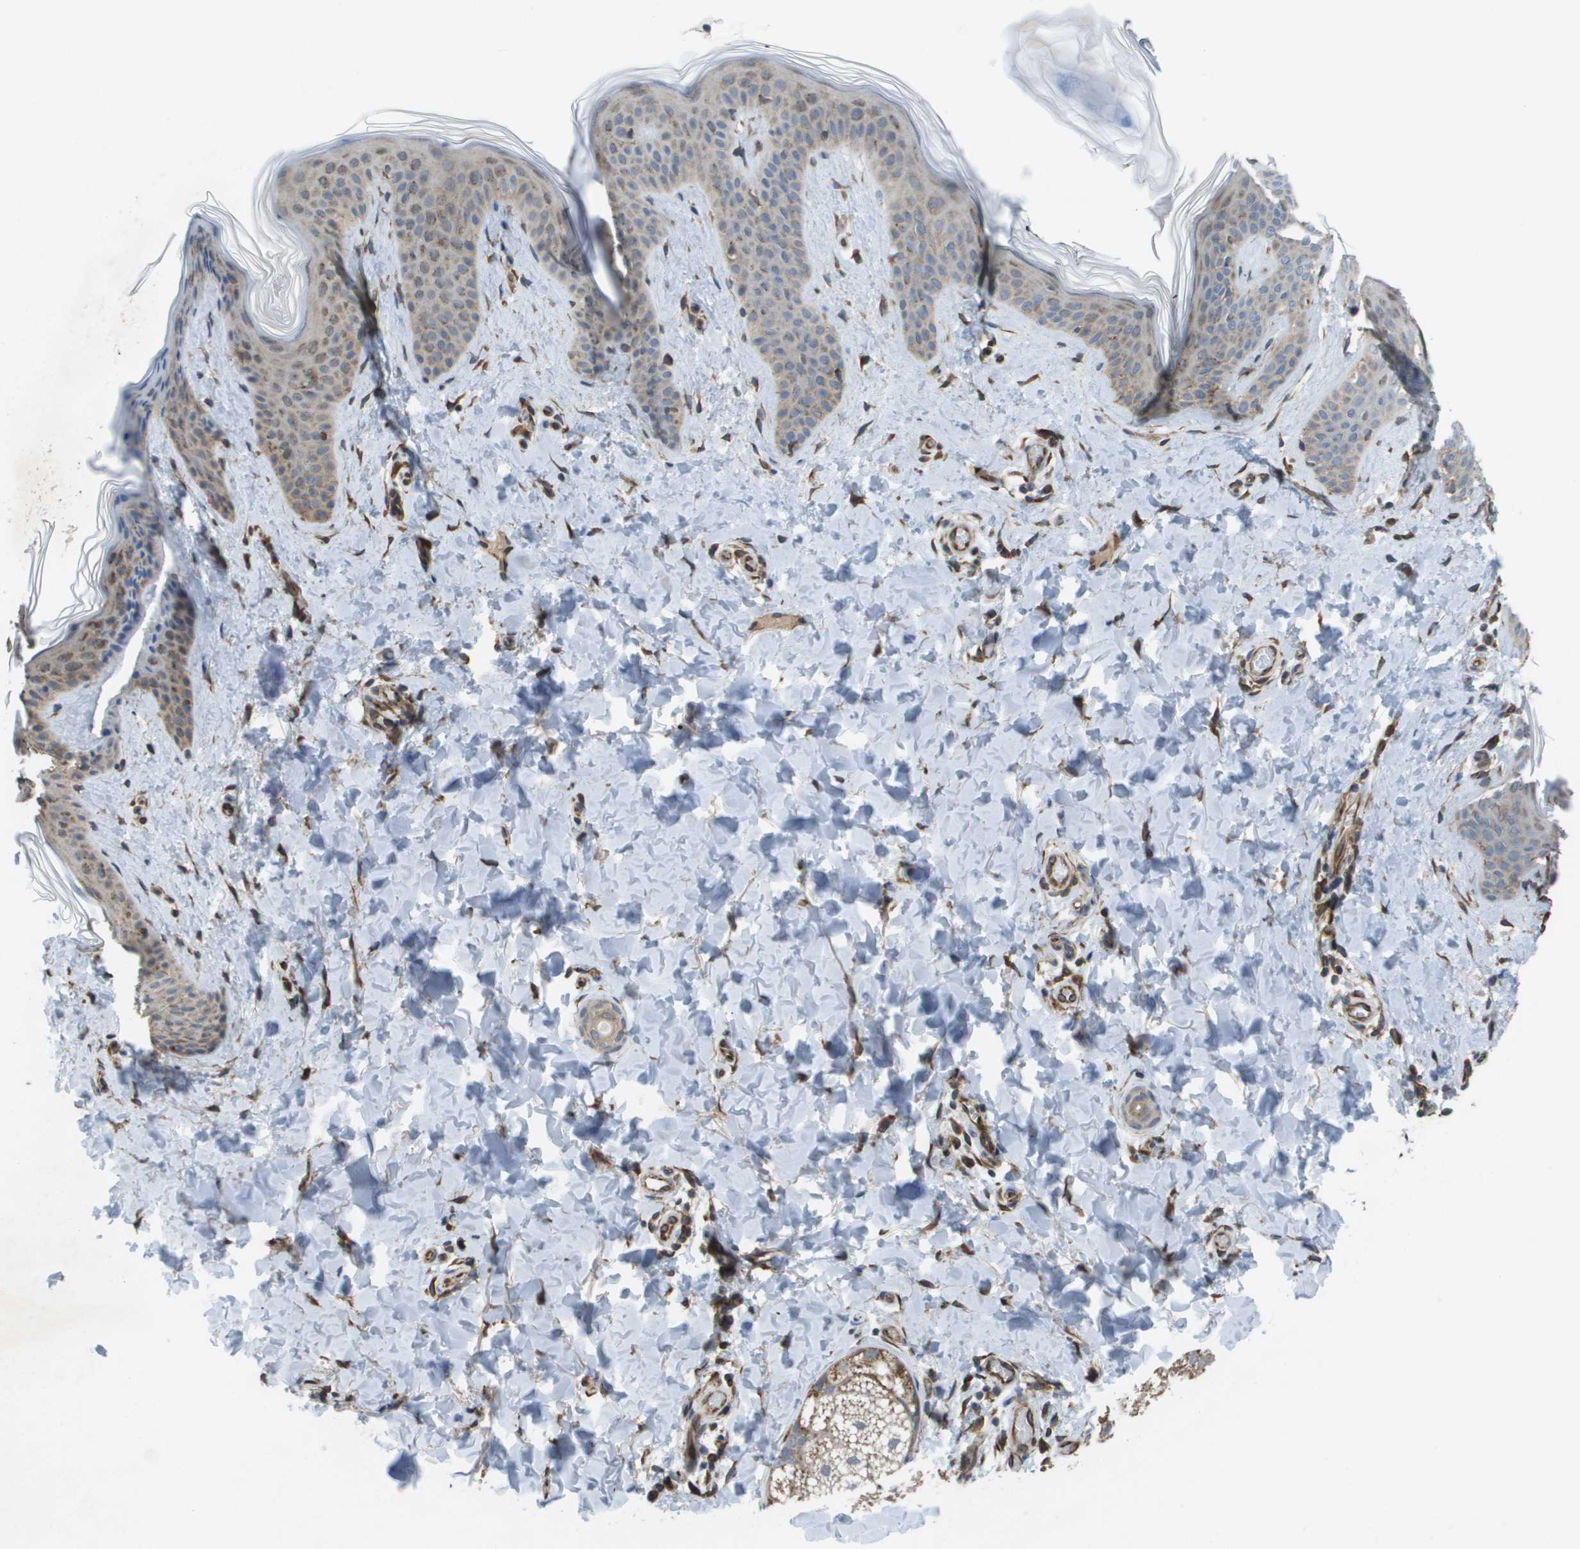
{"staining": {"intensity": "moderate", "quantity": ">75%", "location": "cytoplasmic/membranous"}, "tissue": "skin", "cell_type": "Fibroblasts", "image_type": "normal", "snomed": [{"axis": "morphology", "description": "Normal tissue, NOS"}, {"axis": "topography", "description": "Skin"}], "caption": "Fibroblasts display medium levels of moderate cytoplasmic/membranous expression in approximately >75% of cells in unremarkable human skin. The staining was performed using DAB (3,3'-diaminobenzidine) to visualize the protein expression in brown, while the nuclei were stained in blue with hematoxylin (Magnification: 20x).", "gene": "CLCN2", "patient": {"sex": "female", "age": 17}}